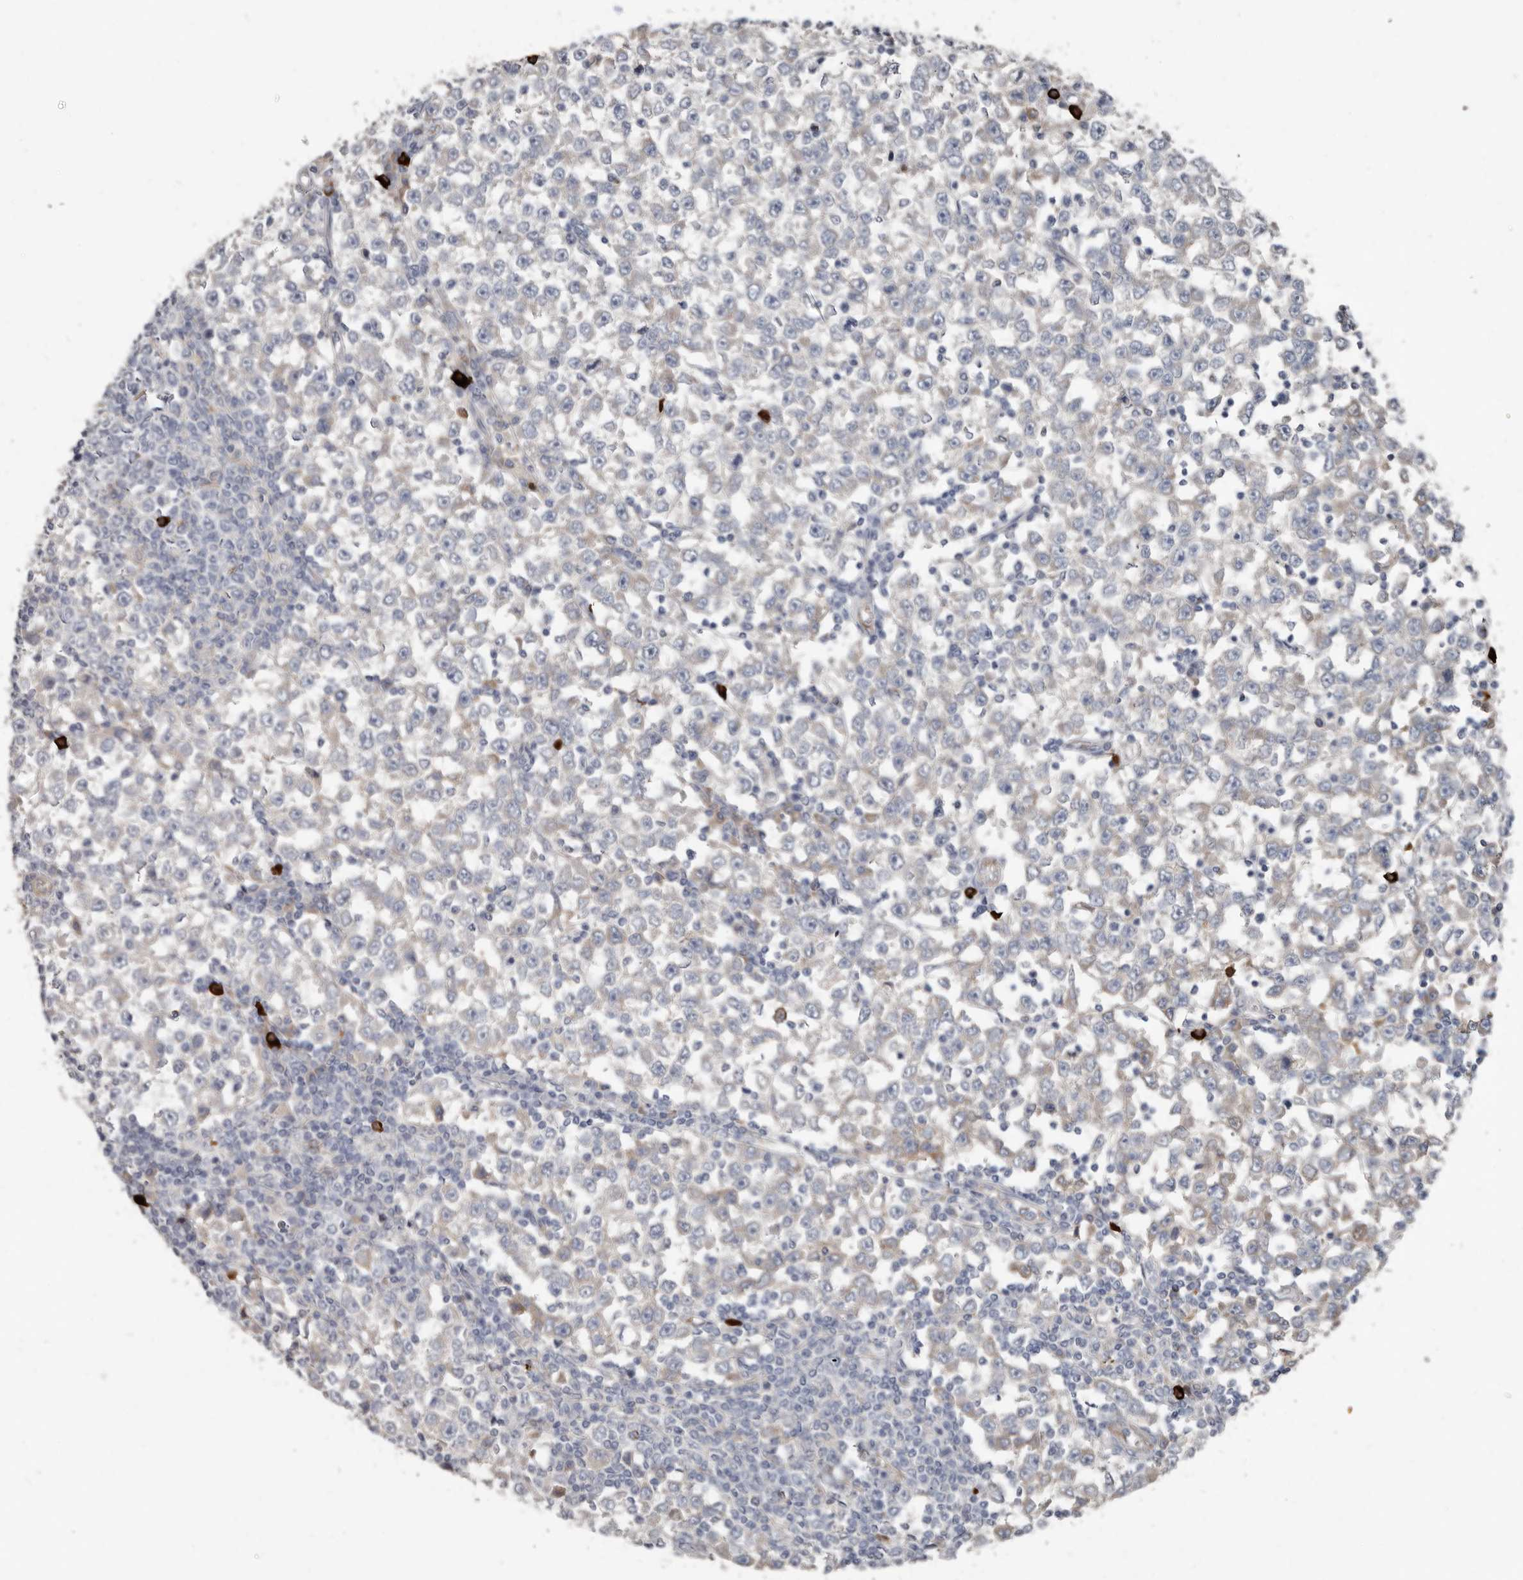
{"staining": {"intensity": "weak", "quantity": "<25%", "location": "cytoplasmic/membranous"}, "tissue": "testis cancer", "cell_type": "Tumor cells", "image_type": "cancer", "snomed": [{"axis": "morphology", "description": "Seminoma, NOS"}, {"axis": "topography", "description": "Testis"}], "caption": "DAB immunohistochemical staining of human testis cancer (seminoma) demonstrates no significant positivity in tumor cells.", "gene": "ZNF114", "patient": {"sex": "male", "age": 65}}